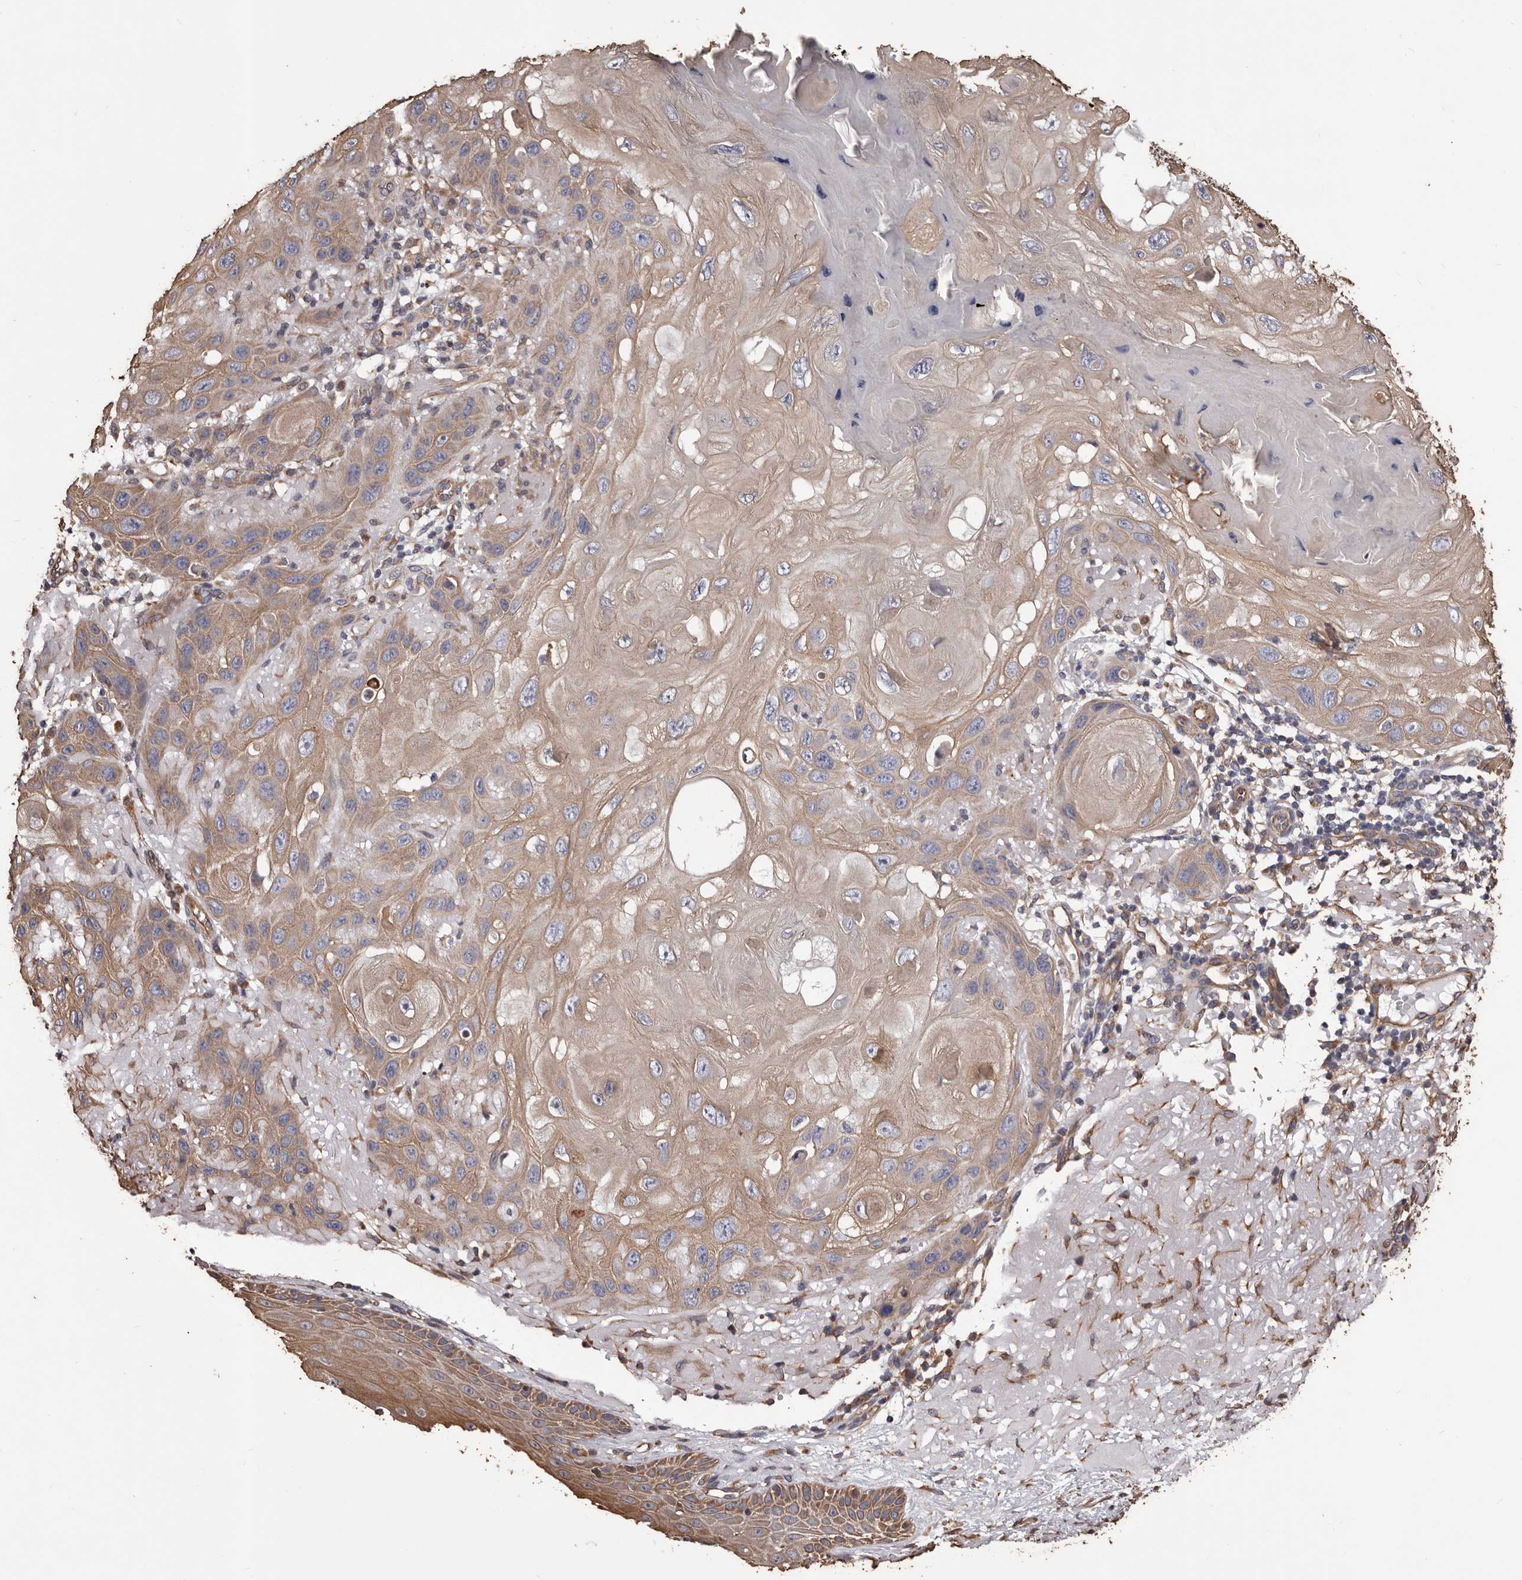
{"staining": {"intensity": "moderate", "quantity": ">75%", "location": "cytoplasmic/membranous"}, "tissue": "skin cancer", "cell_type": "Tumor cells", "image_type": "cancer", "snomed": [{"axis": "morphology", "description": "Normal tissue, NOS"}, {"axis": "morphology", "description": "Squamous cell carcinoma, NOS"}, {"axis": "topography", "description": "Skin"}], "caption": "A brown stain labels moderate cytoplasmic/membranous staining of a protein in human squamous cell carcinoma (skin) tumor cells.", "gene": "CEP104", "patient": {"sex": "female", "age": 96}}